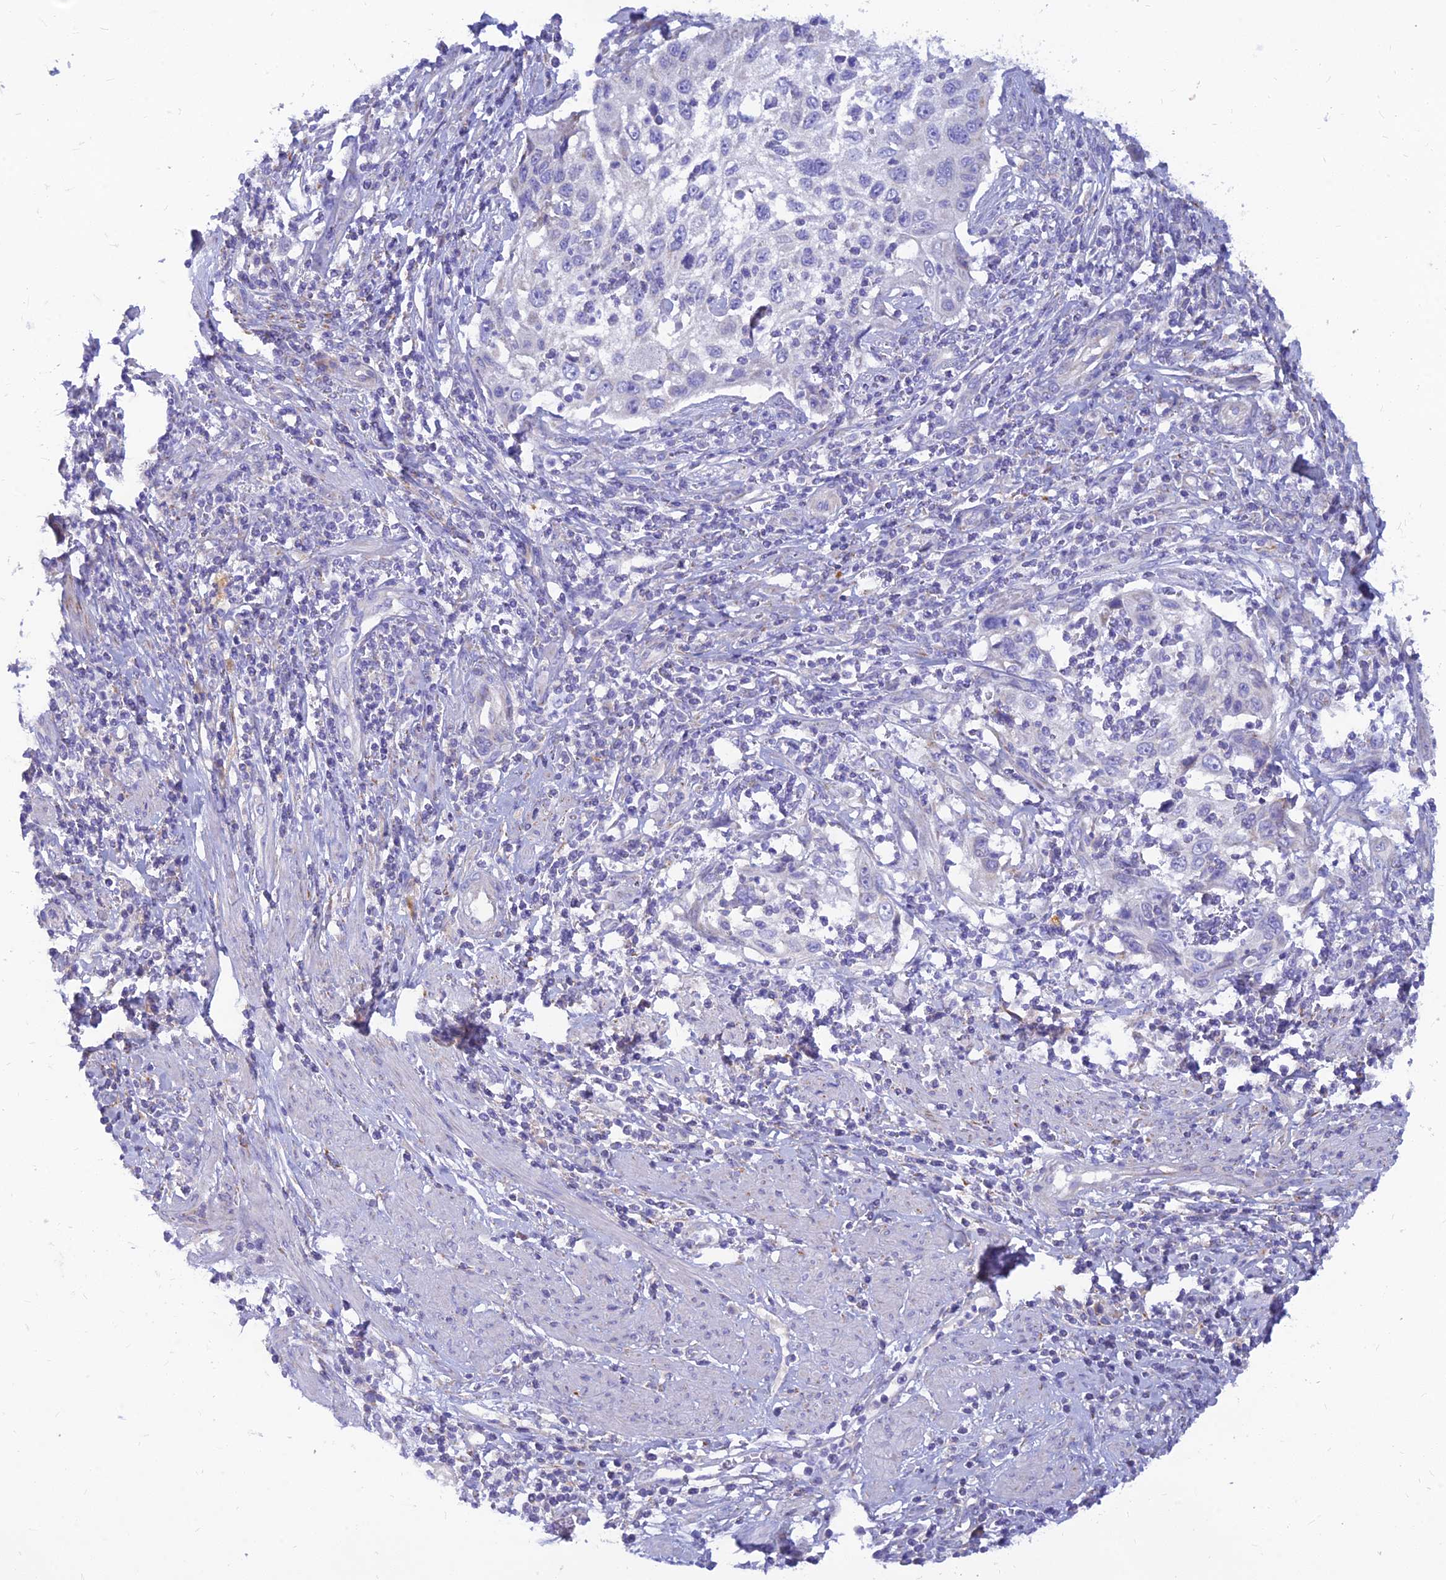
{"staining": {"intensity": "negative", "quantity": "none", "location": "none"}, "tissue": "cervical cancer", "cell_type": "Tumor cells", "image_type": "cancer", "snomed": [{"axis": "morphology", "description": "Squamous cell carcinoma, NOS"}, {"axis": "topography", "description": "Cervix"}], "caption": "An IHC micrograph of cervical cancer is shown. There is no staining in tumor cells of cervical cancer. (DAB immunohistochemistry with hematoxylin counter stain).", "gene": "TMEM30B", "patient": {"sex": "female", "age": 70}}